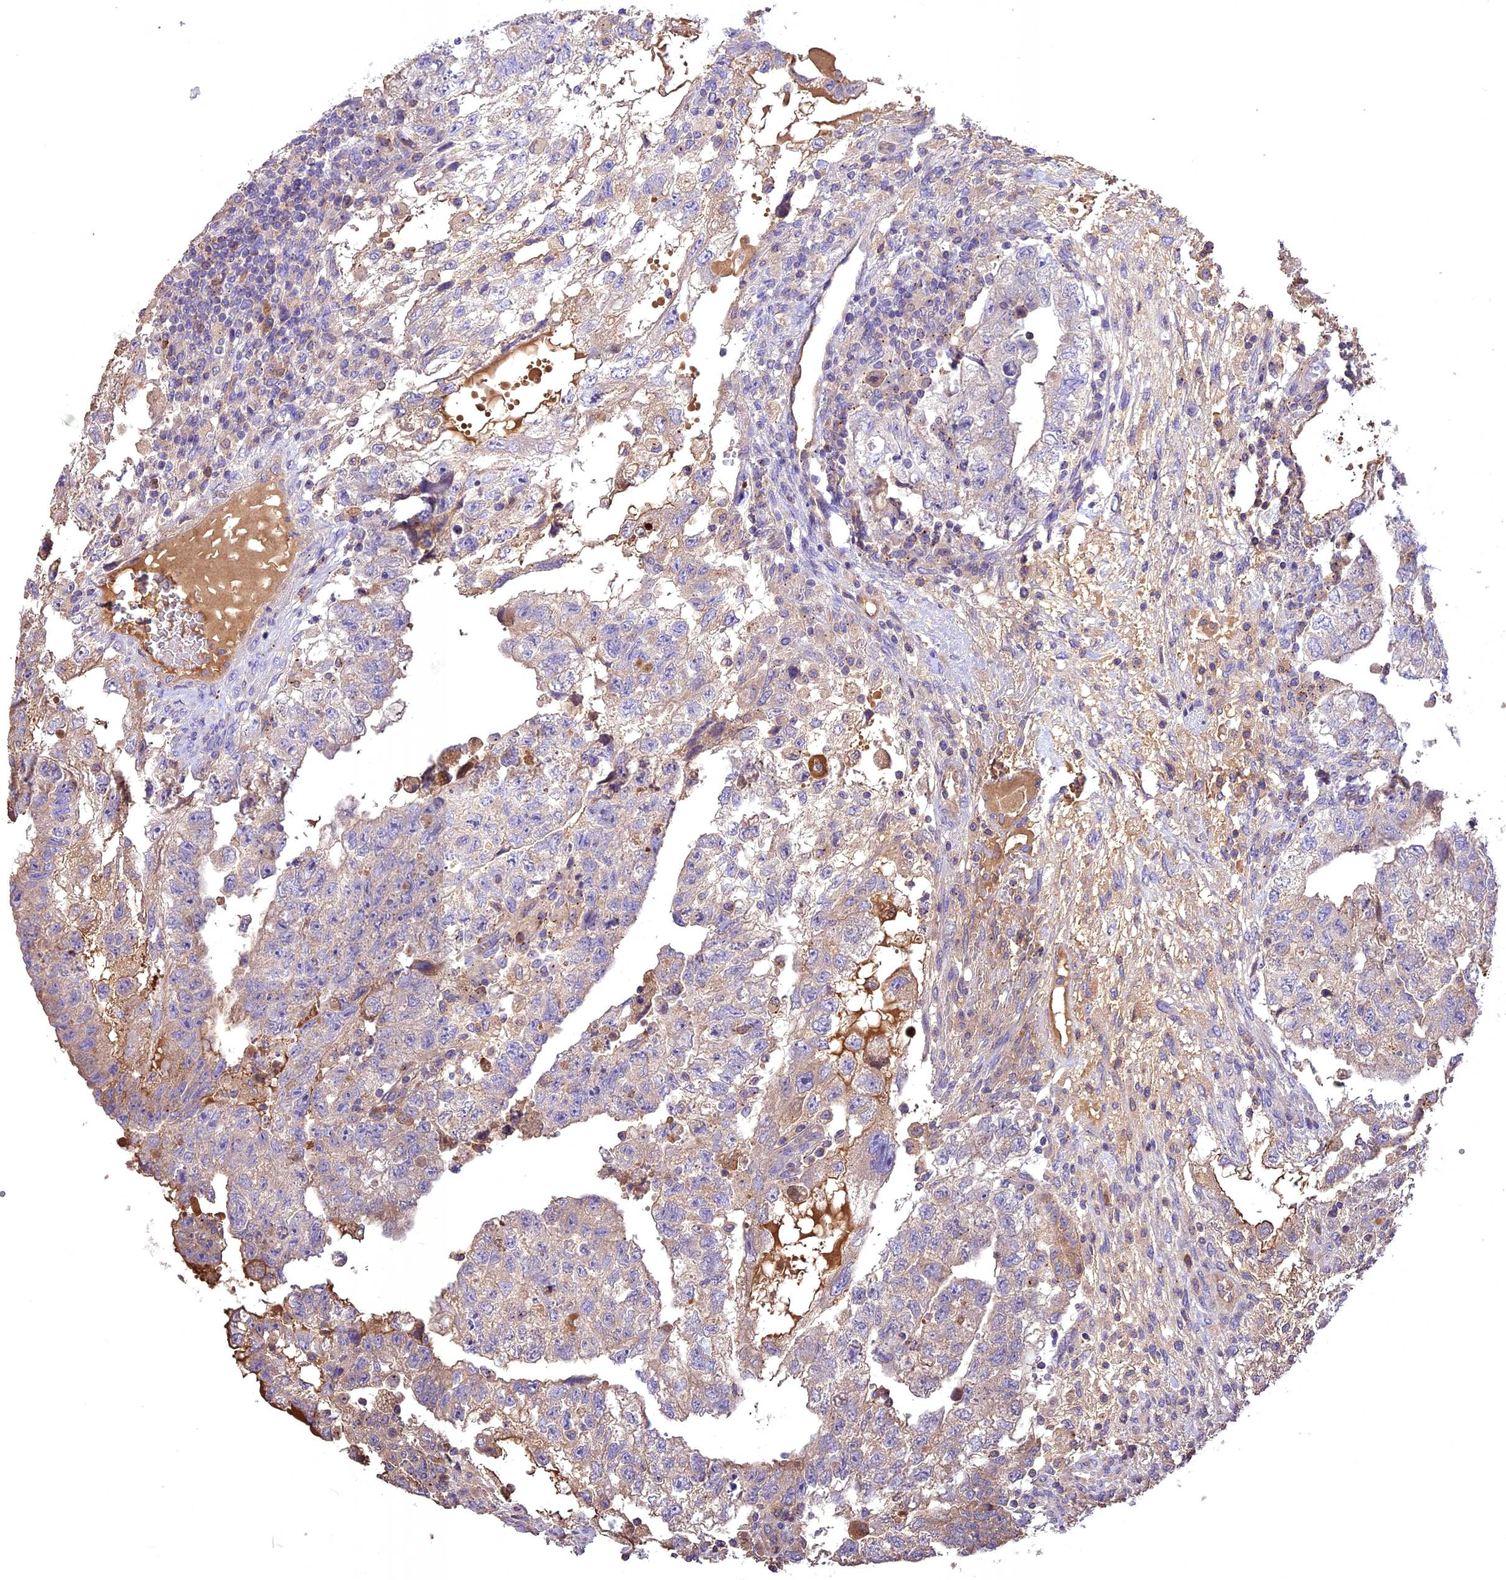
{"staining": {"intensity": "weak", "quantity": "<25%", "location": "cytoplasmic/membranous"}, "tissue": "testis cancer", "cell_type": "Tumor cells", "image_type": "cancer", "snomed": [{"axis": "morphology", "description": "Carcinoma, Embryonal, NOS"}, {"axis": "topography", "description": "Testis"}], "caption": "High power microscopy photomicrograph of an IHC histopathology image of testis cancer, revealing no significant positivity in tumor cells.", "gene": "NUDT8", "patient": {"sex": "male", "age": 36}}